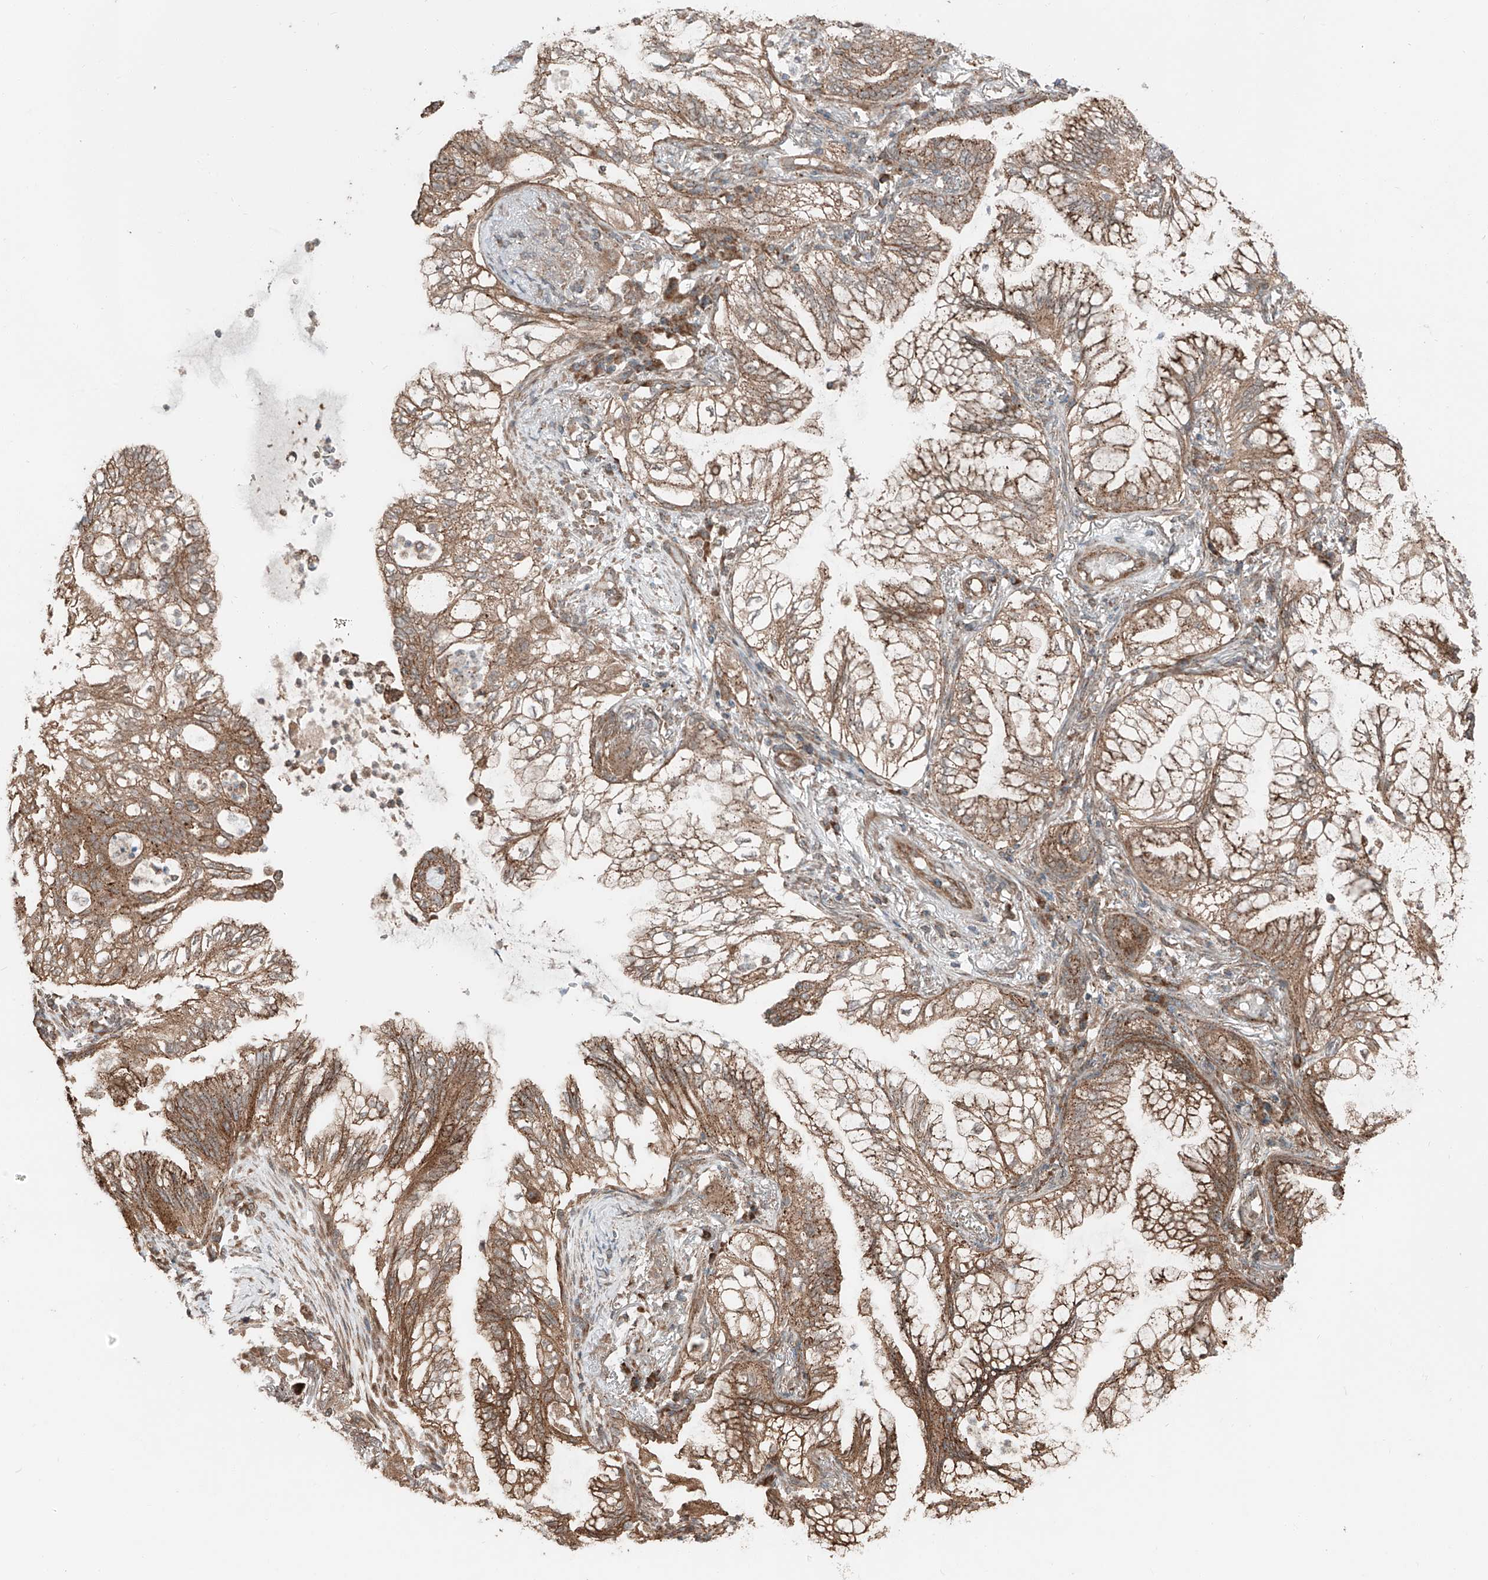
{"staining": {"intensity": "moderate", "quantity": ">75%", "location": "cytoplasmic/membranous"}, "tissue": "lung cancer", "cell_type": "Tumor cells", "image_type": "cancer", "snomed": [{"axis": "morphology", "description": "Adenocarcinoma, NOS"}, {"axis": "topography", "description": "Lung"}], "caption": "This photomicrograph reveals immunohistochemistry (IHC) staining of lung cancer, with medium moderate cytoplasmic/membranous staining in approximately >75% of tumor cells.", "gene": "CEP162", "patient": {"sex": "female", "age": 70}}